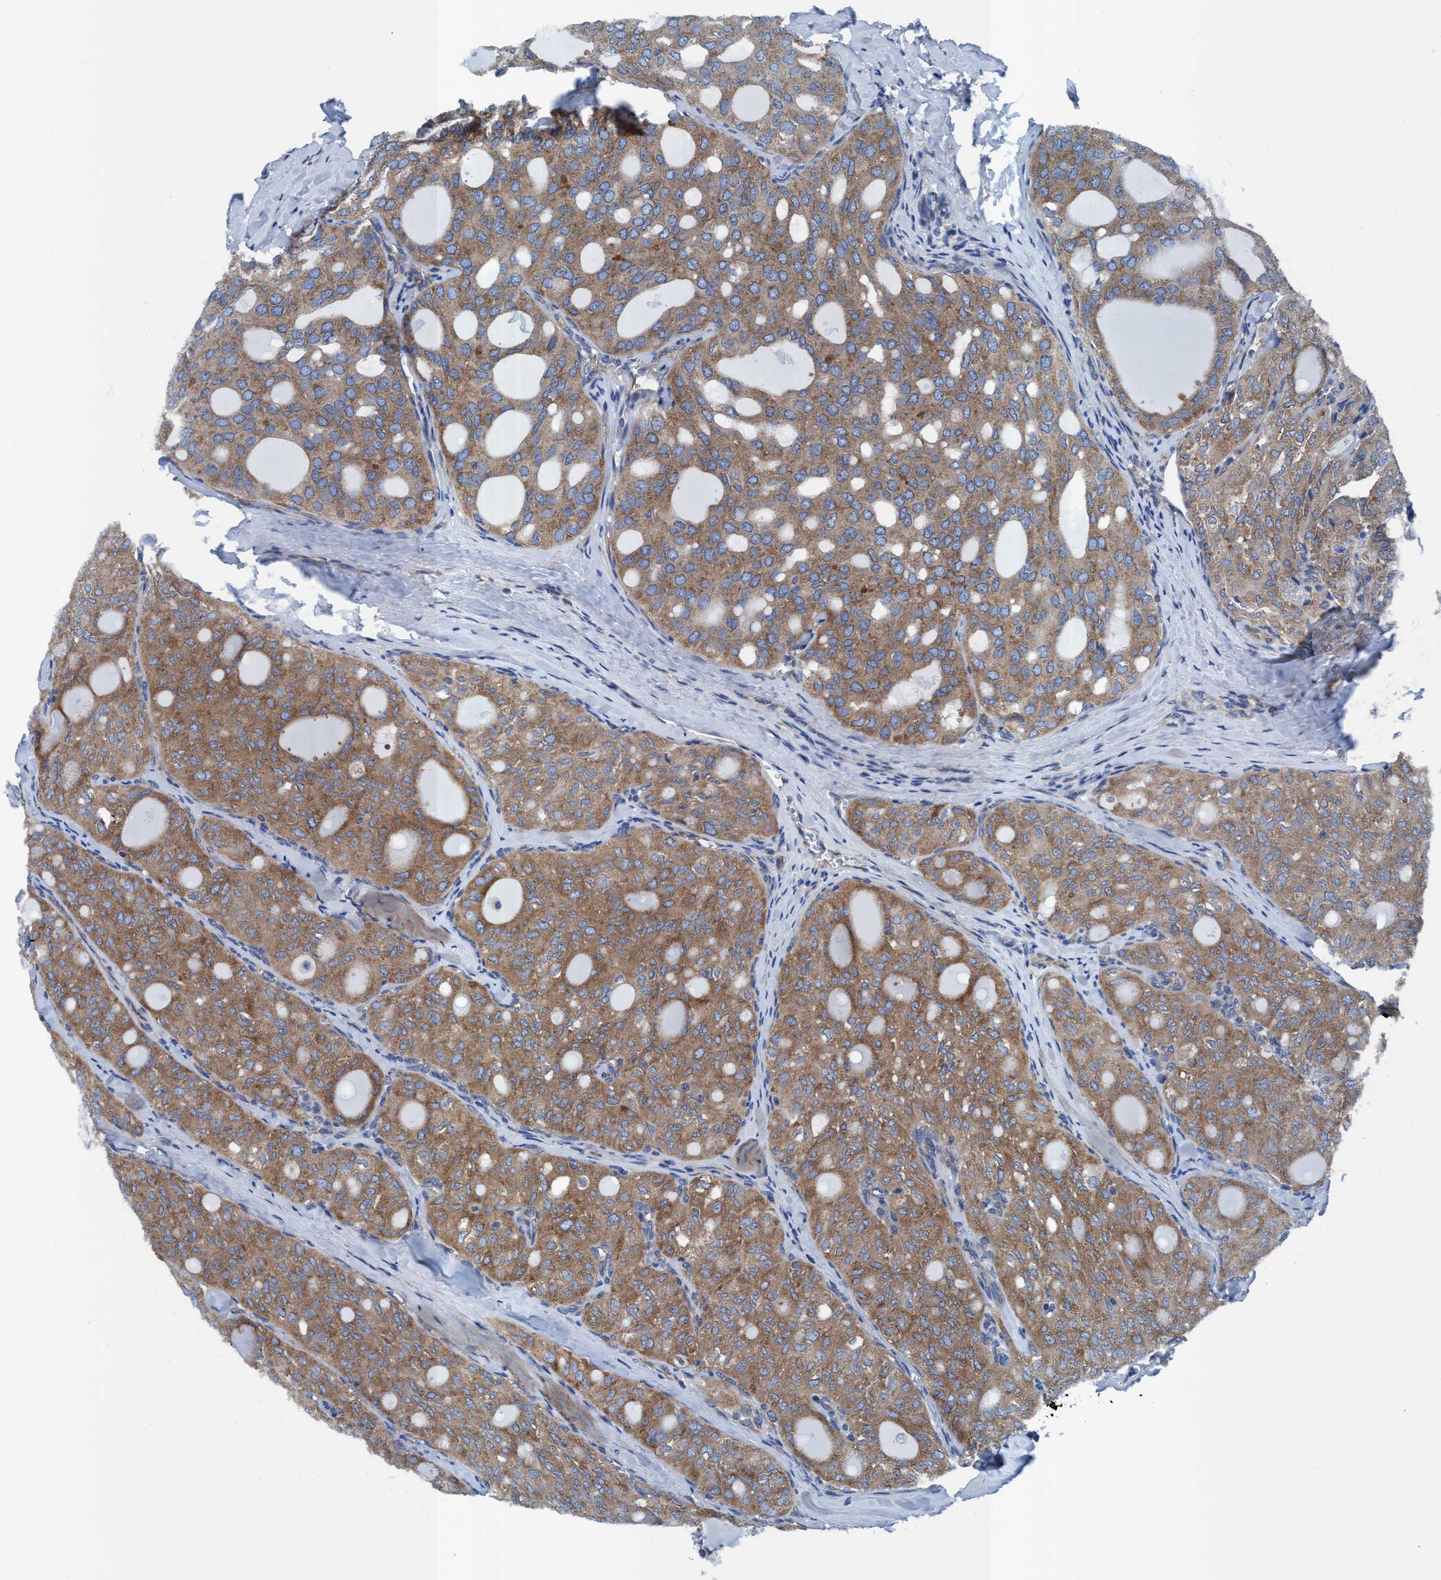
{"staining": {"intensity": "moderate", "quantity": ">75%", "location": "cytoplasmic/membranous"}, "tissue": "thyroid cancer", "cell_type": "Tumor cells", "image_type": "cancer", "snomed": [{"axis": "morphology", "description": "Follicular adenoma carcinoma, NOS"}, {"axis": "topography", "description": "Thyroid gland"}], "caption": "The immunohistochemical stain shows moderate cytoplasmic/membranous positivity in tumor cells of follicular adenoma carcinoma (thyroid) tissue. The protein of interest is stained brown, and the nuclei are stained in blue (DAB IHC with brightfield microscopy, high magnification).", "gene": "NMT1", "patient": {"sex": "male", "age": 75}}